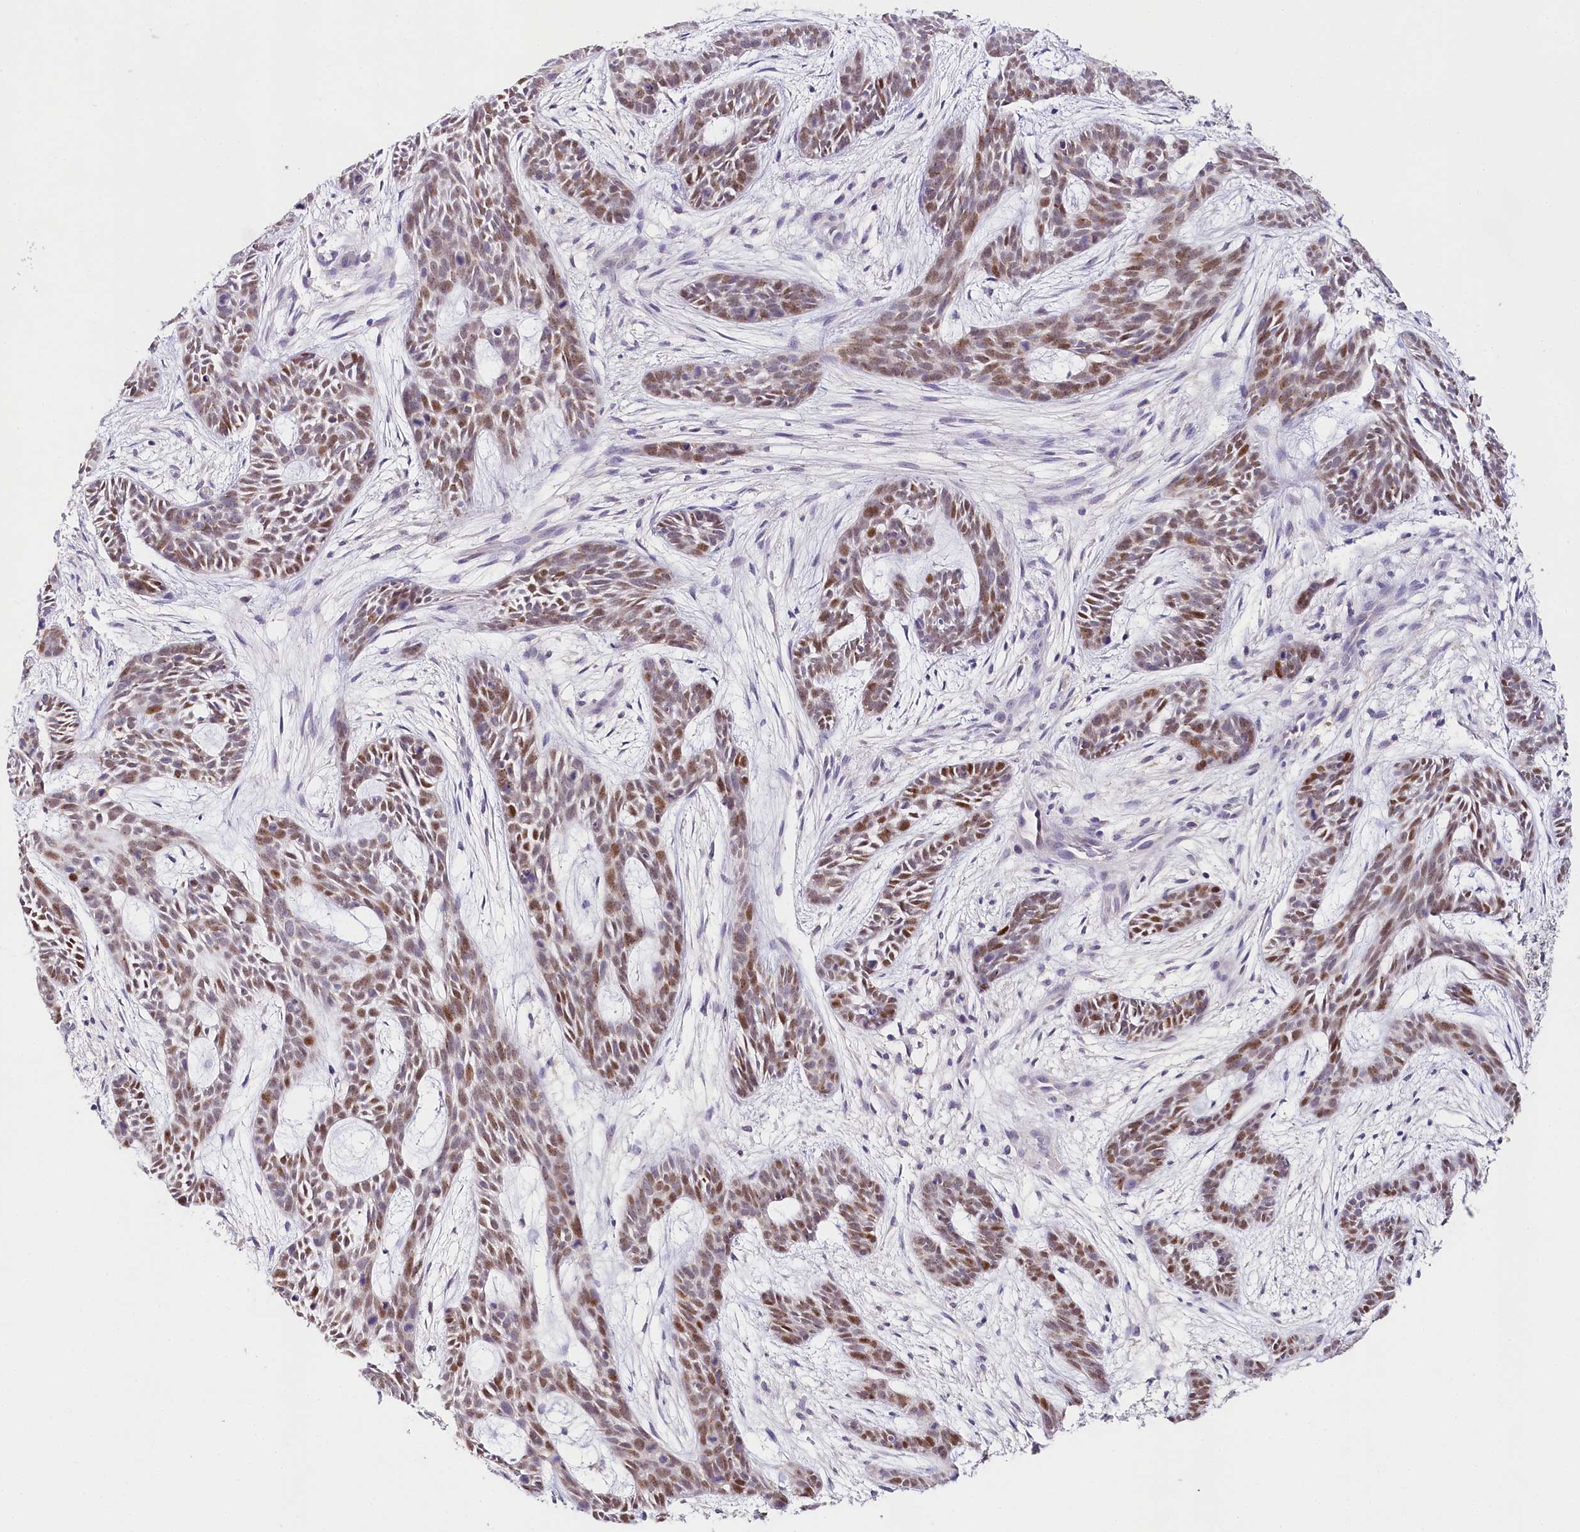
{"staining": {"intensity": "moderate", "quantity": ">75%", "location": "nuclear"}, "tissue": "skin cancer", "cell_type": "Tumor cells", "image_type": "cancer", "snomed": [{"axis": "morphology", "description": "Basal cell carcinoma"}, {"axis": "topography", "description": "Skin"}], "caption": "Skin cancer (basal cell carcinoma) stained with a protein marker exhibits moderate staining in tumor cells.", "gene": "TP53", "patient": {"sex": "male", "age": 89}}